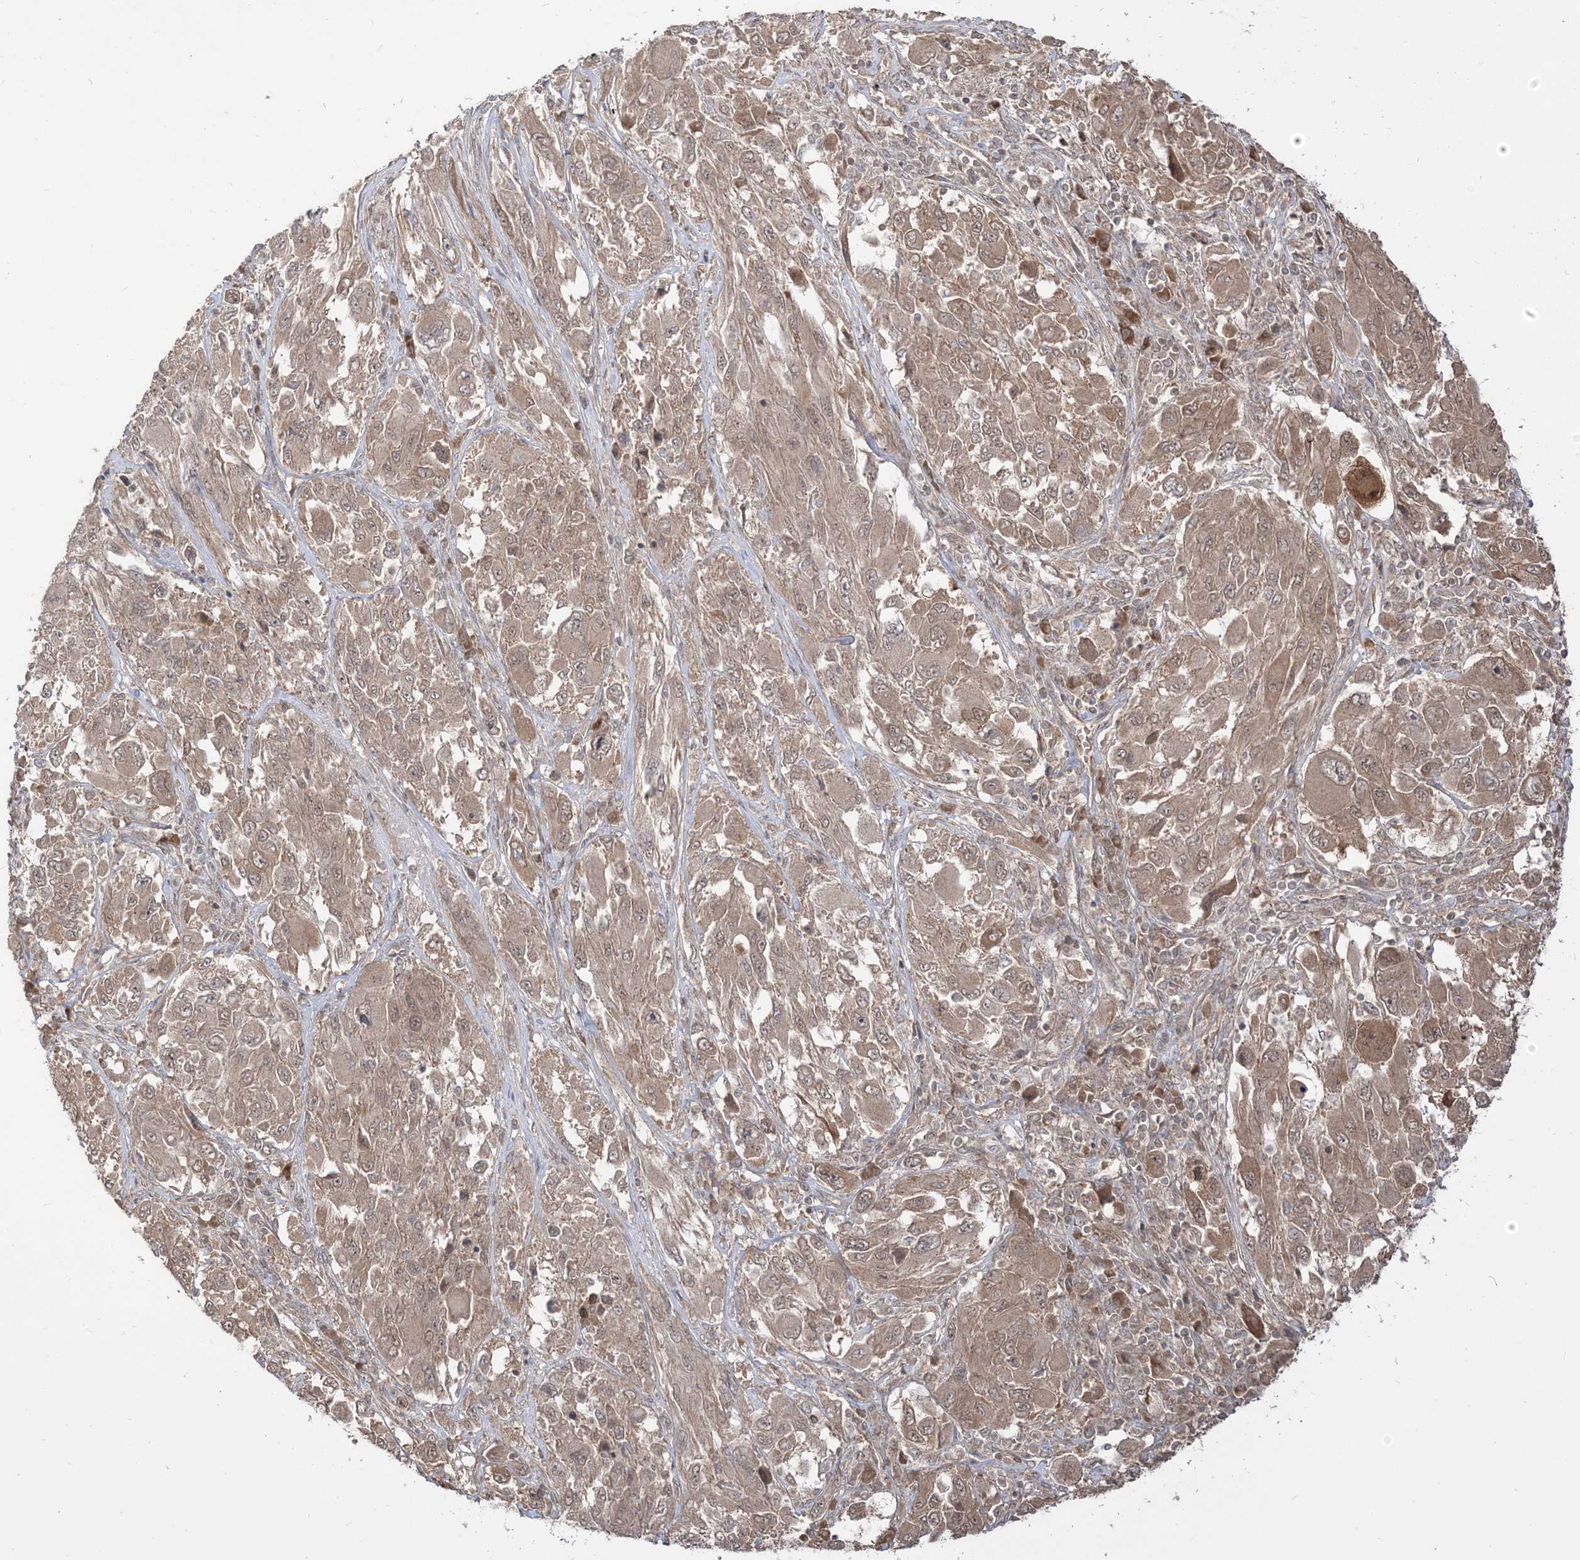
{"staining": {"intensity": "weak", "quantity": ">75%", "location": "cytoplasmic/membranous,nuclear"}, "tissue": "melanoma", "cell_type": "Tumor cells", "image_type": "cancer", "snomed": [{"axis": "morphology", "description": "Malignant melanoma, NOS"}, {"axis": "topography", "description": "Skin"}], "caption": "Weak cytoplasmic/membranous and nuclear protein staining is identified in about >75% of tumor cells in malignant melanoma. The staining was performed using DAB (3,3'-diaminobenzidine) to visualize the protein expression in brown, while the nuclei were stained in blue with hematoxylin (Magnification: 20x).", "gene": "TBCC", "patient": {"sex": "female", "age": 91}}